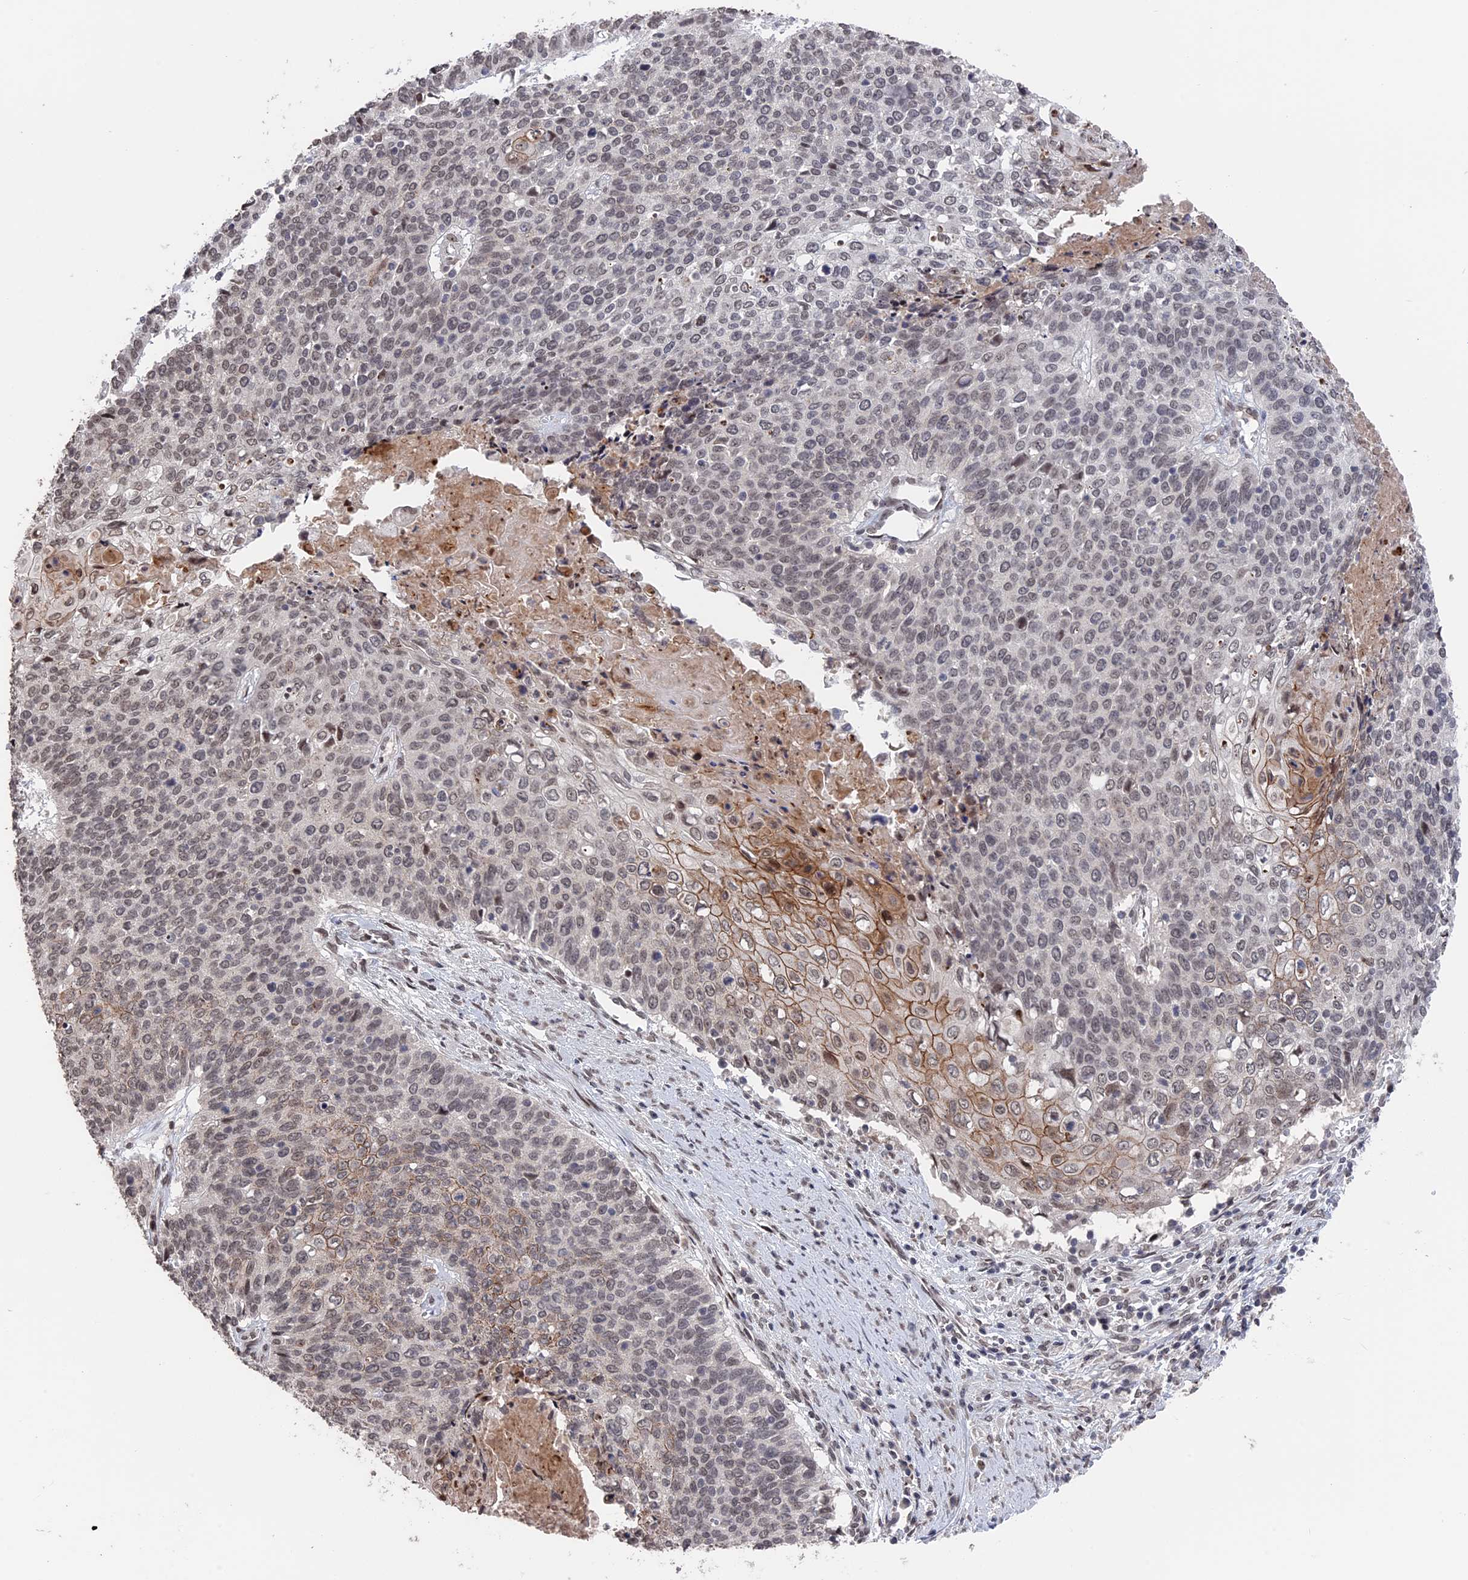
{"staining": {"intensity": "moderate", "quantity": "25%-75%", "location": "cytoplasmic/membranous,nuclear"}, "tissue": "cervical cancer", "cell_type": "Tumor cells", "image_type": "cancer", "snomed": [{"axis": "morphology", "description": "Squamous cell carcinoma, NOS"}, {"axis": "topography", "description": "Cervix"}], "caption": "Tumor cells exhibit medium levels of moderate cytoplasmic/membranous and nuclear positivity in about 25%-75% of cells in cervical cancer (squamous cell carcinoma). (DAB (3,3'-diaminobenzidine) = brown stain, brightfield microscopy at high magnification).", "gene": "NR2C2AP", "patient": {"sex": "female", "age": 39}}